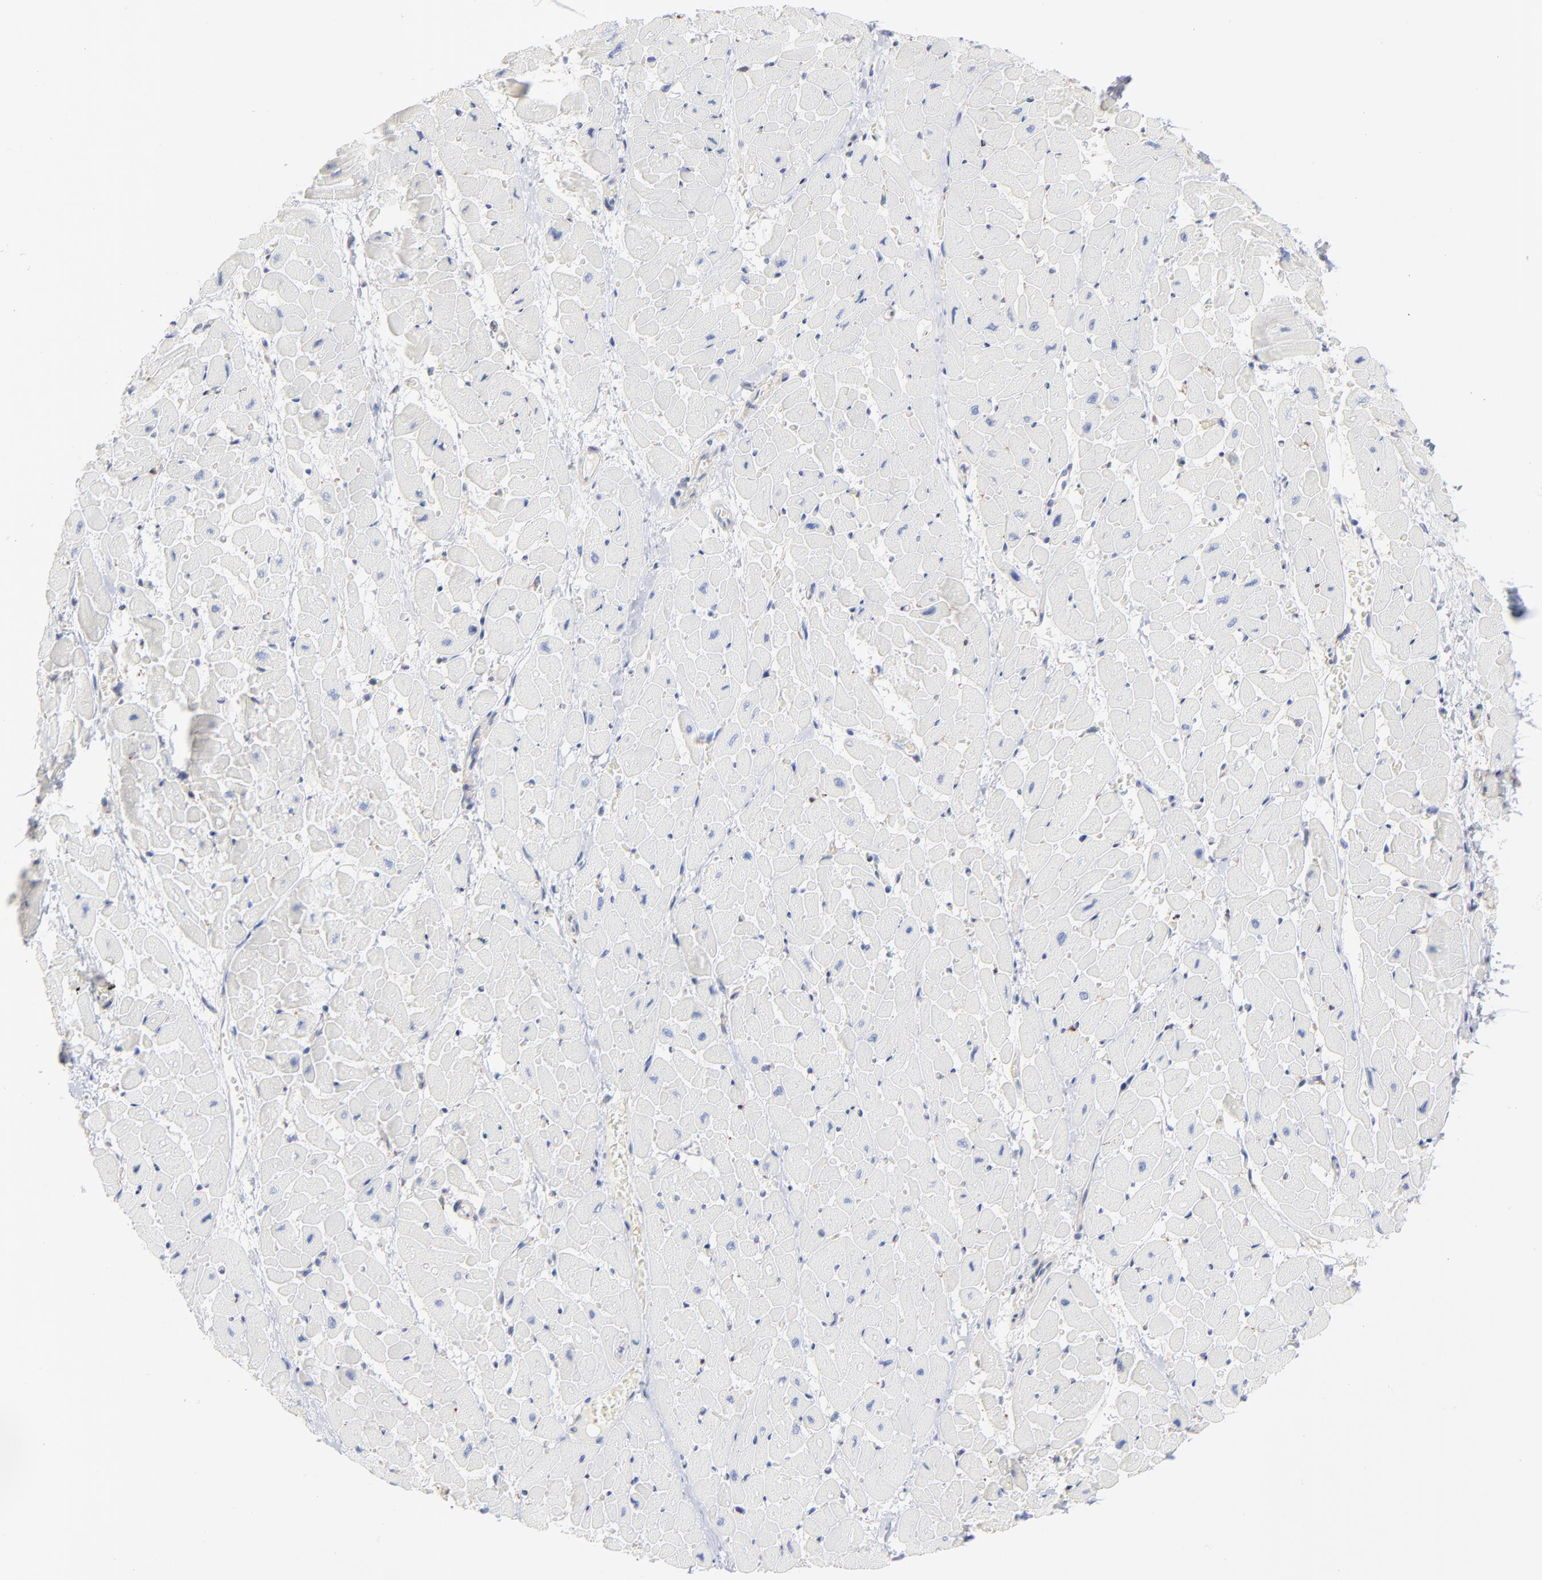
{"staining": {"intensity": "negative", "quantity": "none", "location": "none"}, "tissue": "heart muscle", "cell_type": "Cardiomyocytes", "image_type": "normal", "snomed": [{"axis": "morphology", "description": "Normal tissue, NOS"}, {"axis": "topography", "description": "Heart"}], "caption": "An image of heart muscle stained for a protein exhibits no brown staining in cardiomyocytes. The staining is performed using DAB (3,3'-diaminobenzidine) brown chromogen with nuclei counter-stained in using hematoxylin.", "gene": "SEPTIN11", "patient": {"sex": "male", "age": 45}}